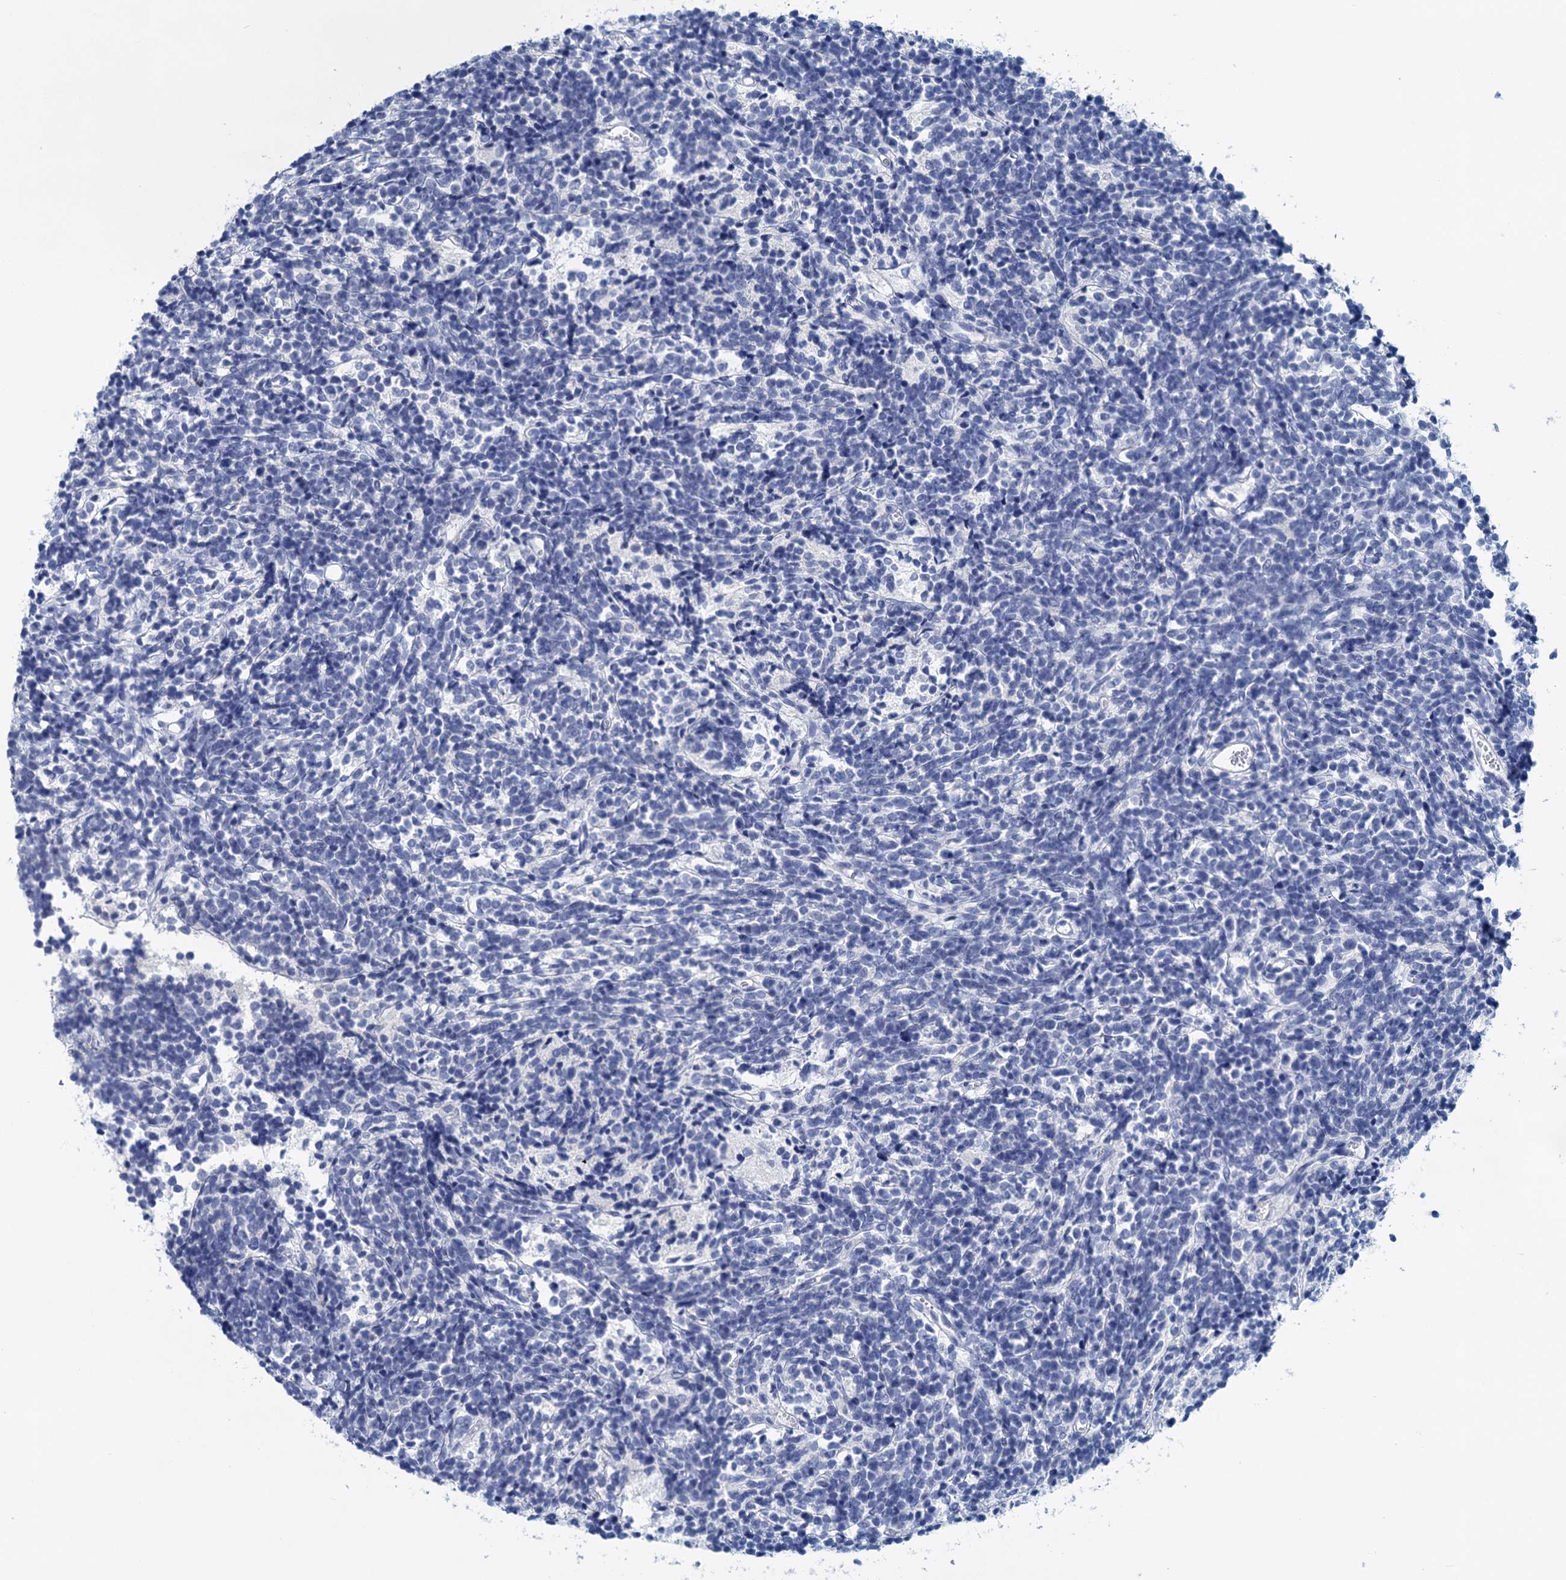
{"staining": {"intensity": "negative", "quantity": "none", "location": "none"}, "tissue": "glioma", "cell_type": "Tumor cells", "image_type": "cancer", "snomed": [{"axis": "morphology", "description": "Glioma, malignant, Low grade"}, {"axis": "topography", "description": "Brain"}], "caption": "This is an immunohistochemistry (IHC) photomicrograph of human glioma. There is no expression in tumor cells.", "gene": "MYOZ3", "patient": {"sex": "female", "age": 1}}